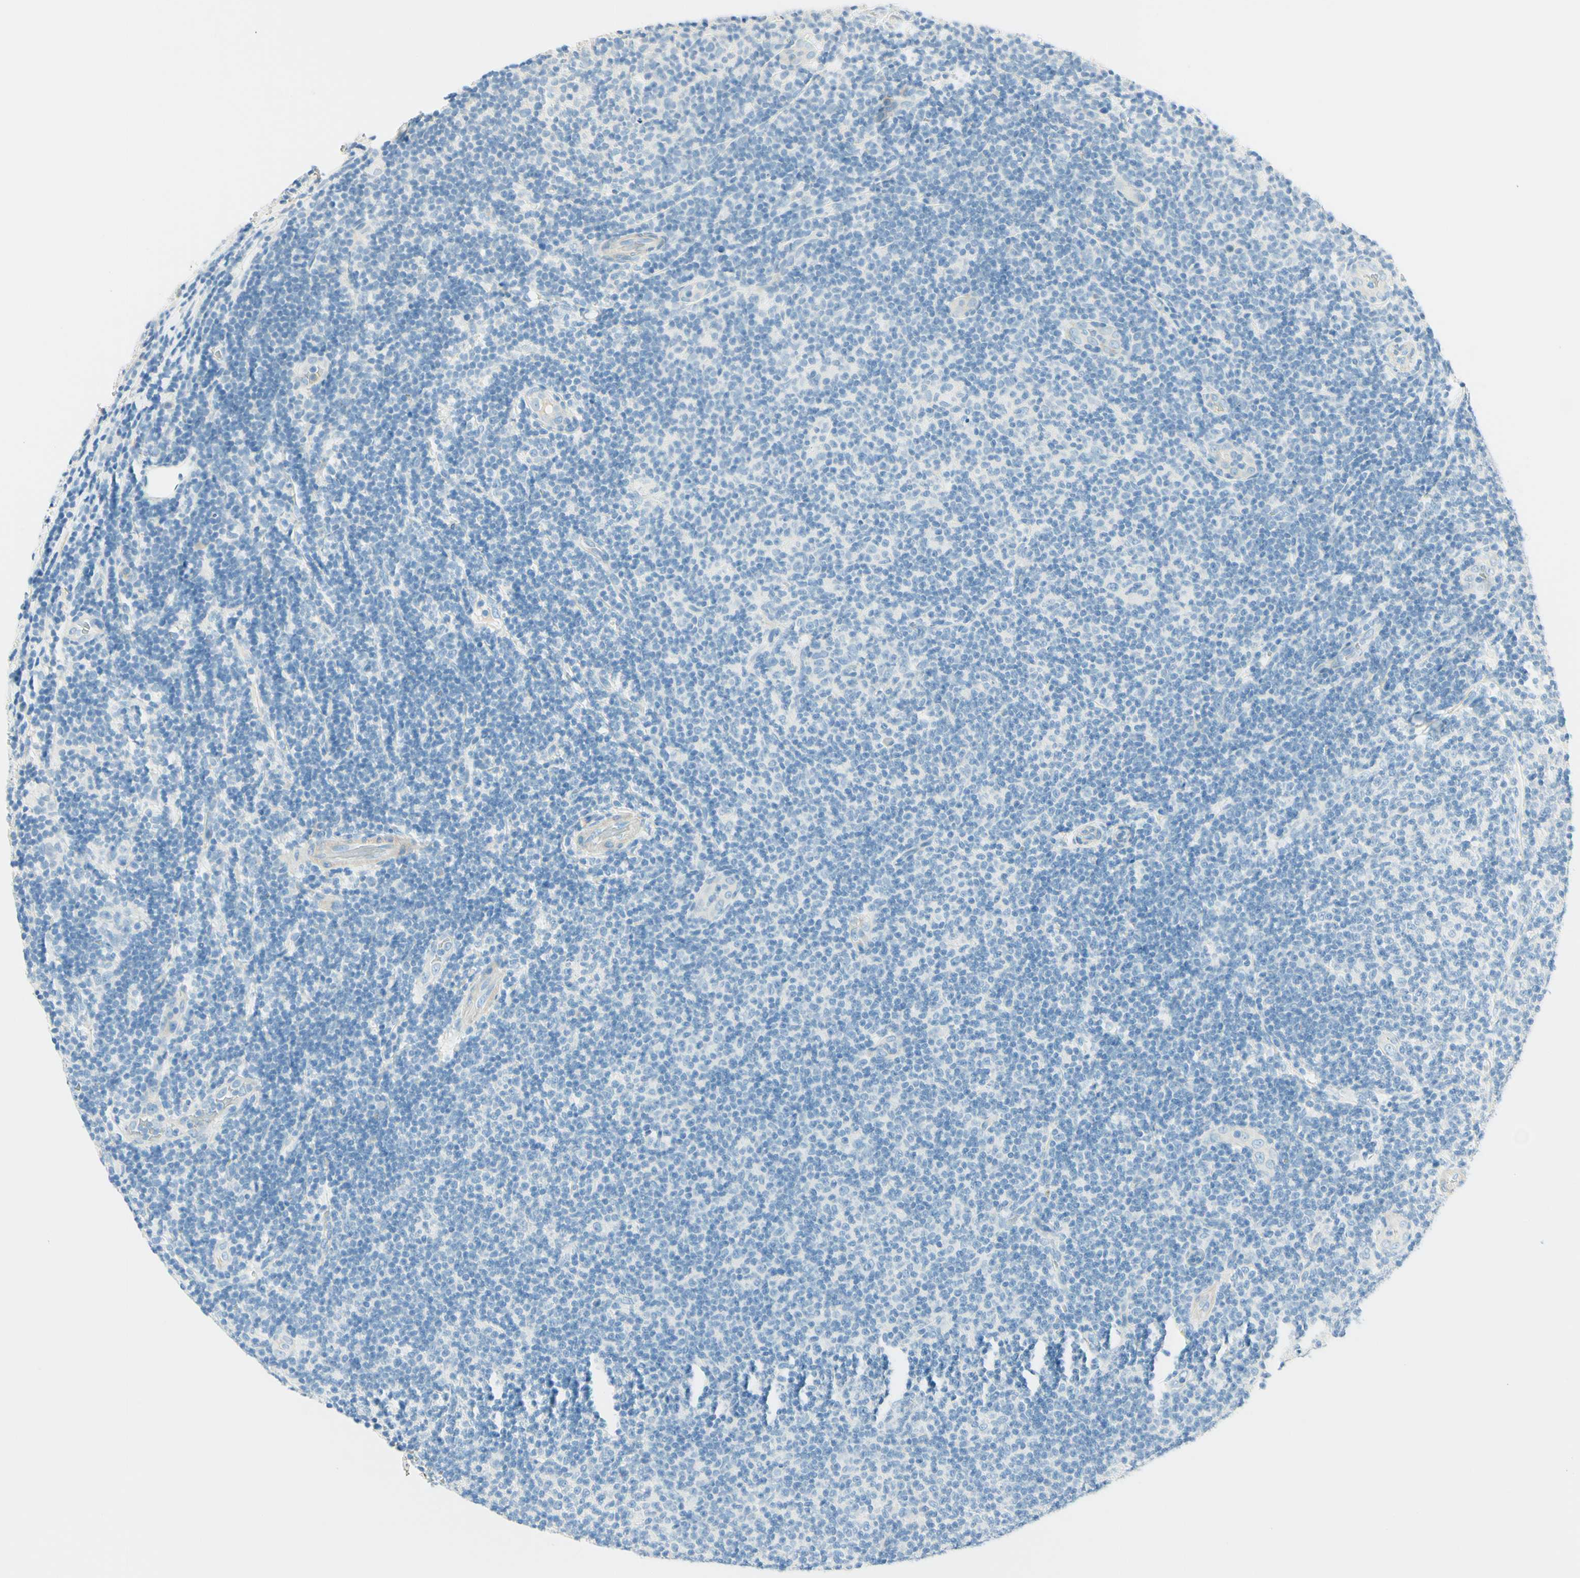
{"staining": {"intensity": "negative", "quantity": "none", "location": "none"}, "tissue": "lymphoma", "cell_type": "Tumor cells", "image_type": "cancer", "snomed": [{"axis": "morphology", "description": "Malignant lymphoma, non-Hodgkin's type, Low grade"}, {"axis": "topography", "description": "Lymph node"}], "caption": "IHC histopathology image of neoplastic tissue: human low-grade malignant lymphoma, non-Hodgkin's type stained with DAB (3,3'-diaminobenzidine) exhibits no significant protein staining in tumor cells. (DAB IHC with hematoxylin counter stain).", "gene": "NCBP2L", "patient": {"sex": "male", "age": 83}}